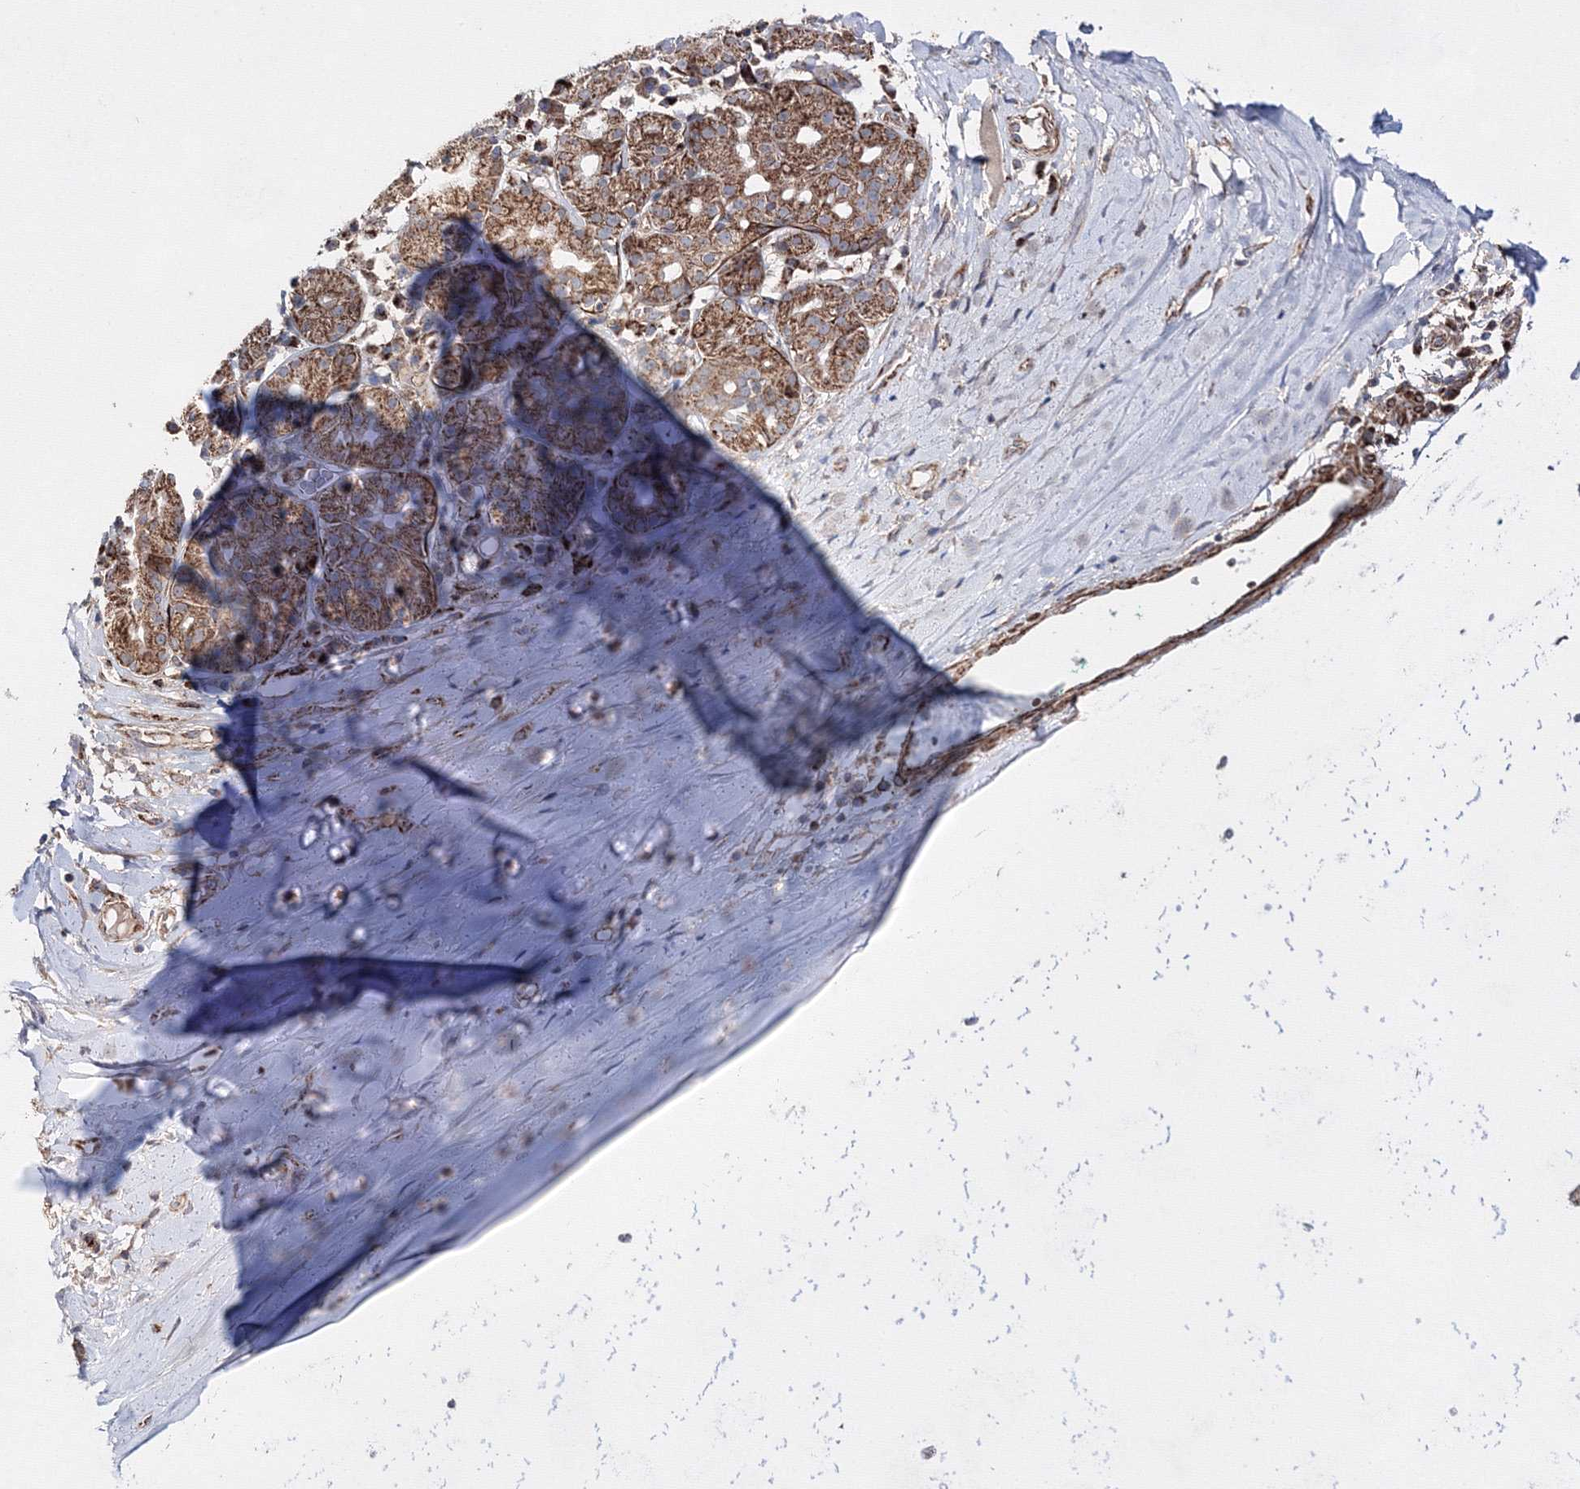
{"staining": {"intensity": "weak", "quantity": "25%-75%", "location": "cytoplasmic/membranous"}, "tissue": "adipose tissue", "cell_type": "Adipocytes", "image_type": "normal", "snomed": [{"axis": "morphology", "description": "Normal tissue, NOS"}, {"axis": "morphology", "description": "Basal cell carcinoma"}, {"axis": "topography", "description": "Cartilage tissue"}, {"axis": "topography", "description": "Nasopharynx"}, {"axis": "topography", "description": "Oral tissue"}], "caption": "Protein analysis of normal adipose tissue shows weak cytoplasmic/membranous positivity in about 25%-75% of adipocytes. The protein of interest is stained brown, and the nuclei are stained in blue (DAB (3,3'-diaminobenzidine) IHC with brightfield microscopy, high magnification).", "gene": "GFM1", "patient": {"sex": "female", "age": 77}}